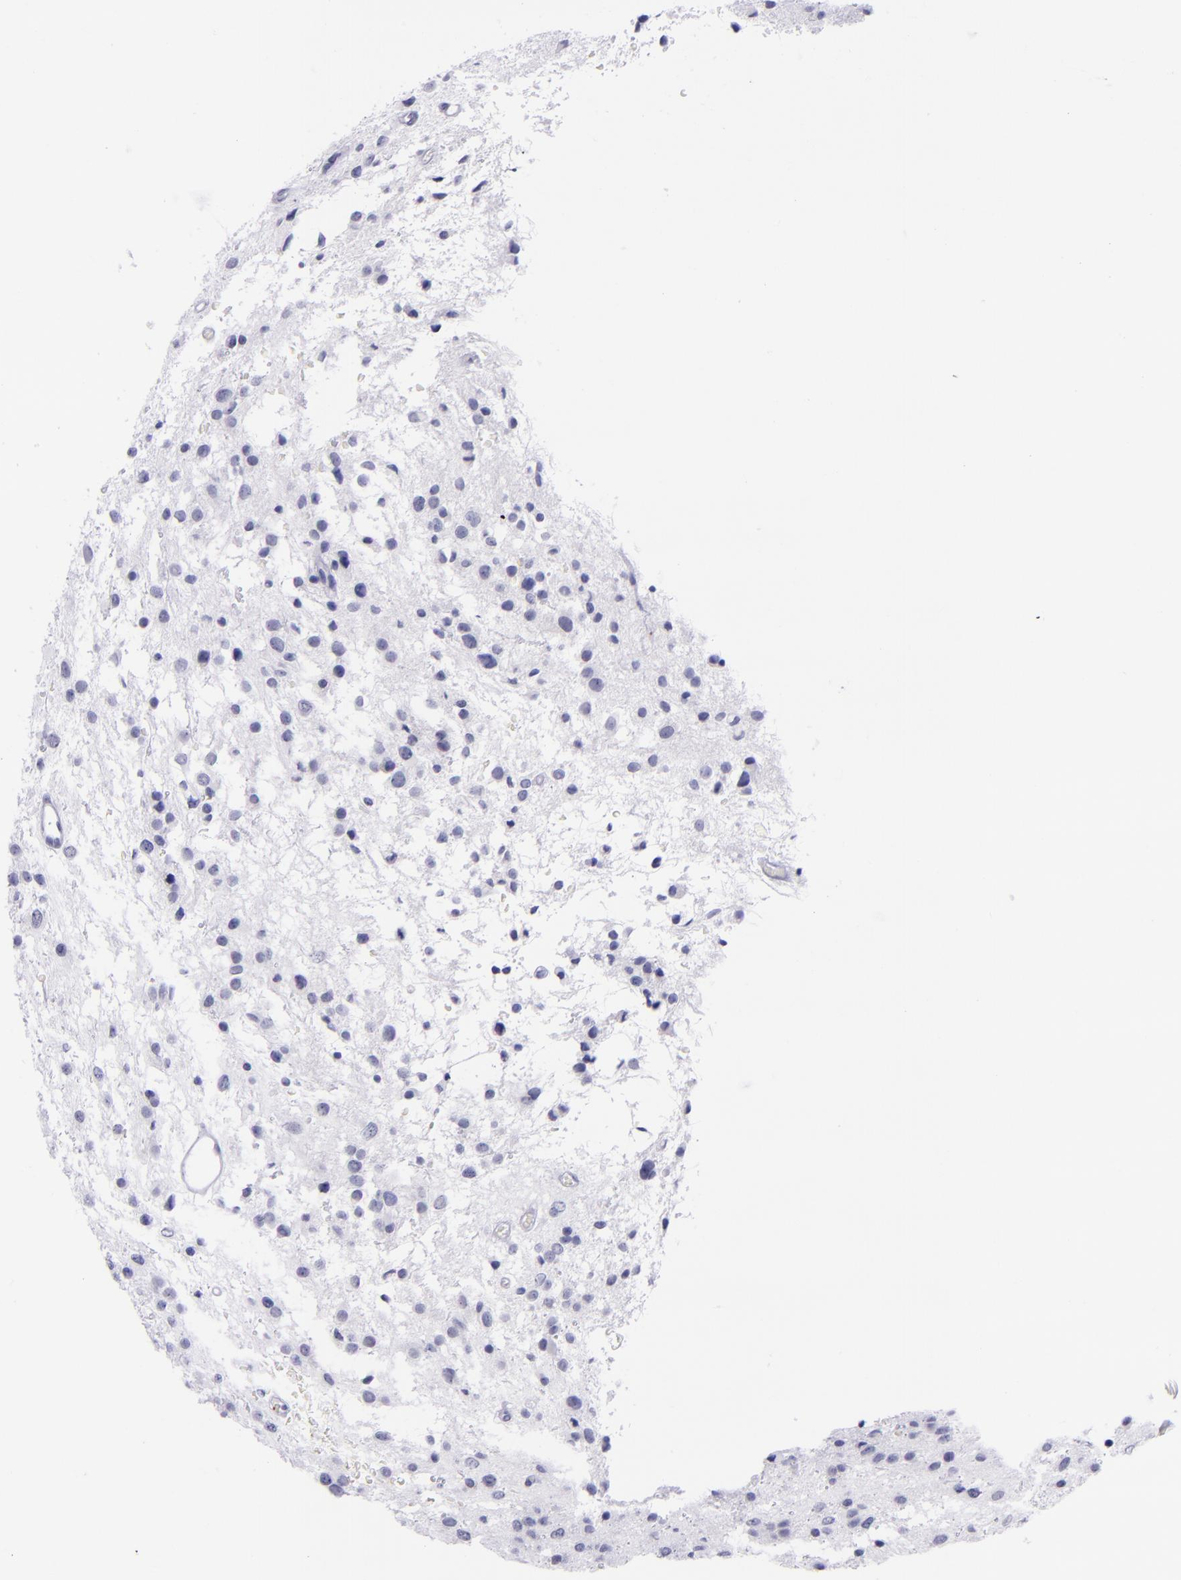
{"staining": {"intensity": "negative", "quantity": "none", "location": "none"}, "tissue": "glioma", "cell_type": "Tumor cells", "image_type": "cancer", "snomed": [{"axis": "morphology", "description": "Glioma, malignant, Low grade"}, {"axis": "topography", "description": "Brain"}], "caption": "A histopathology image of glioma stained for a protein demonstrates no brown staining in tumor cells.", "gene": "SELE", "patient": {"sex": "female", "age": 36}}